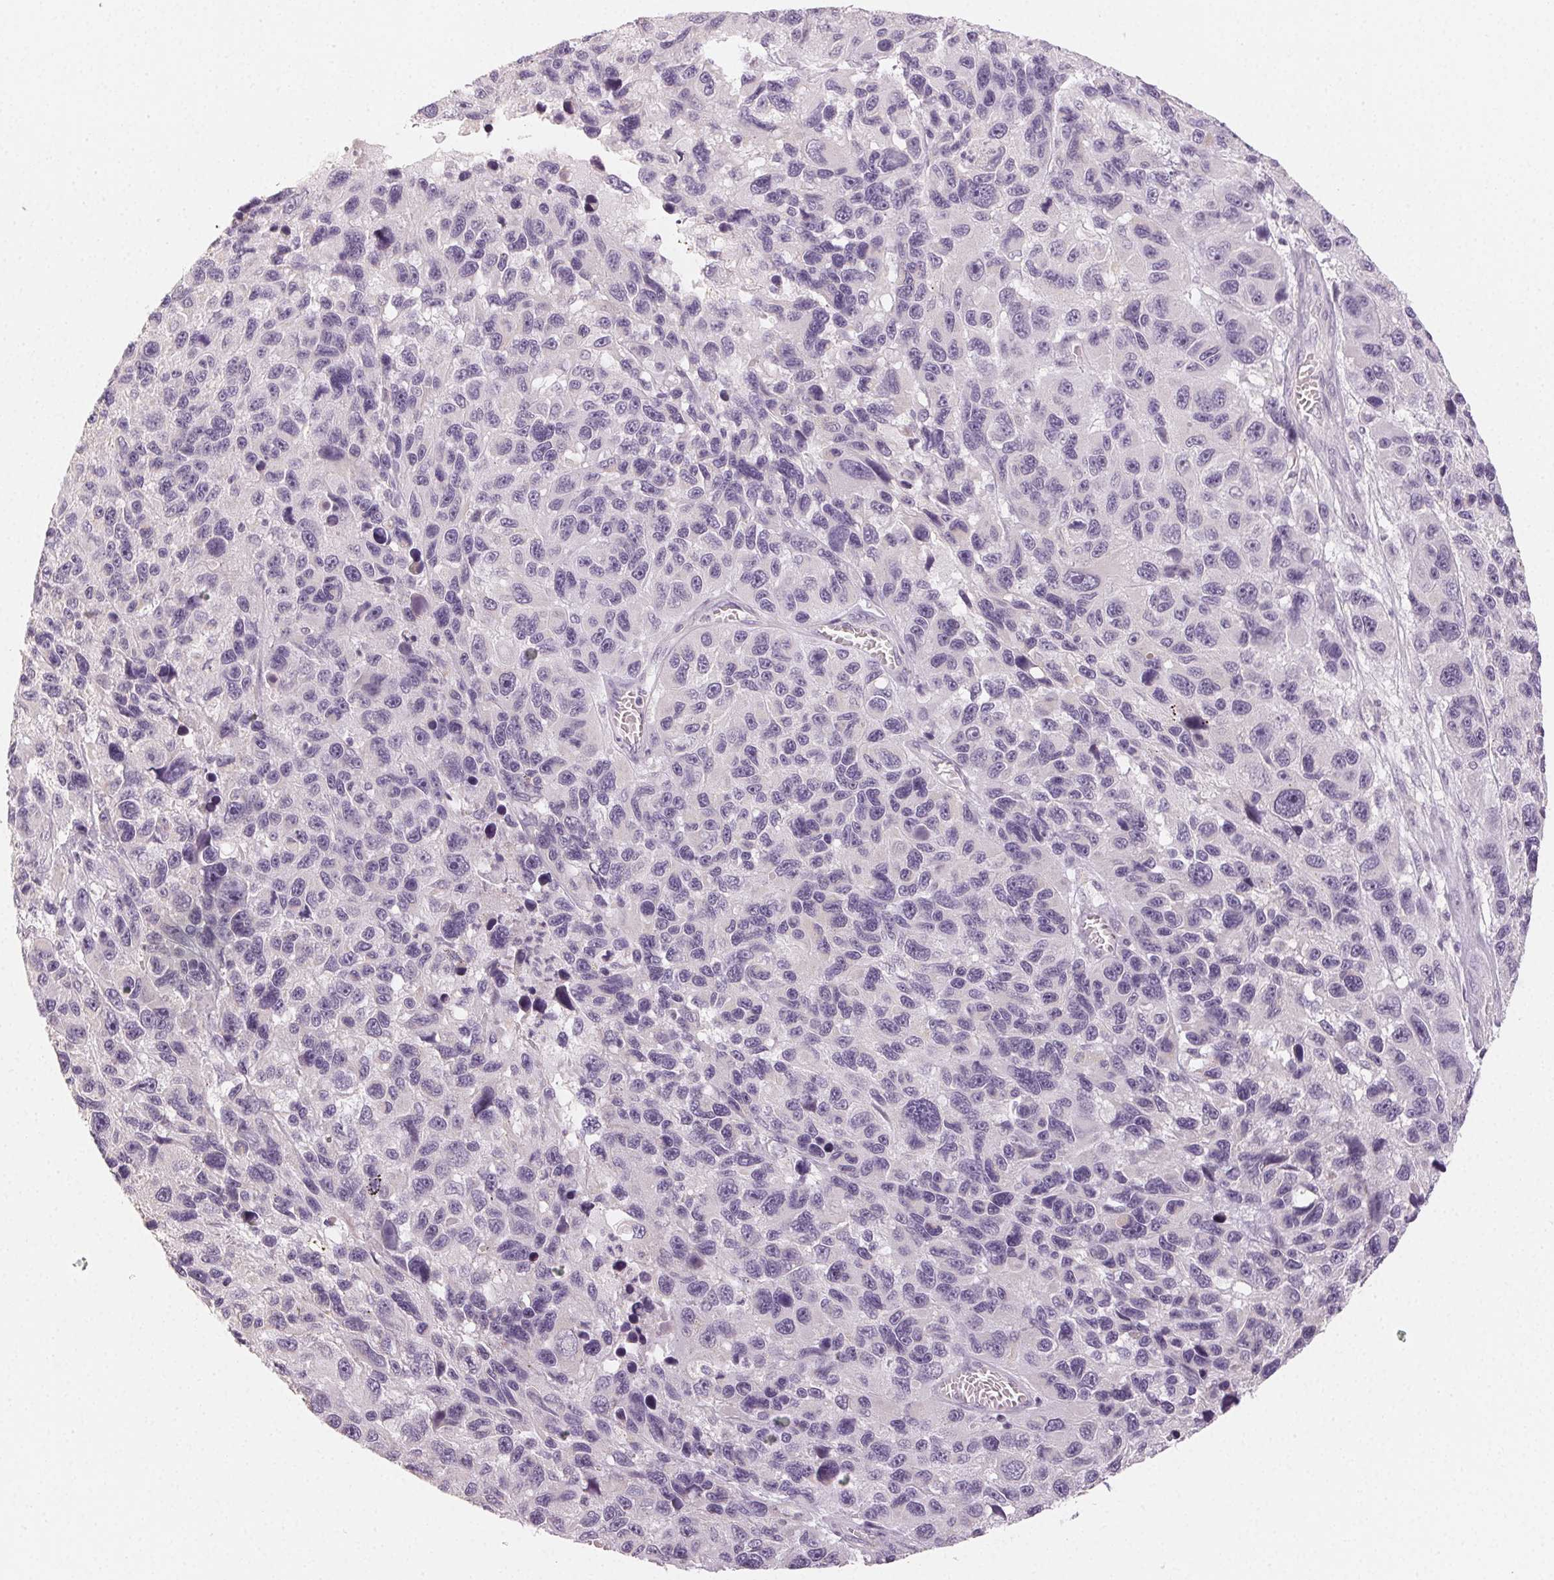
{"staining": {"intensity": "negative", "quantity": "none", "location": "none"}, "tissue": "melanoma", "cell_type": "Tumor cells", "image_type": "cancer", "snomed": [{"axis": "morphology", "description": "Malignant melanoma, NOS"}, {"axis": "topography", "description": "Skin"}], "caption": "This is an immunohistochemistry photomicrograph of melanoma. There is no positivity in tumor cells.", "gene": "LVRN", "patient": {"sex": "male", "age": 53}}